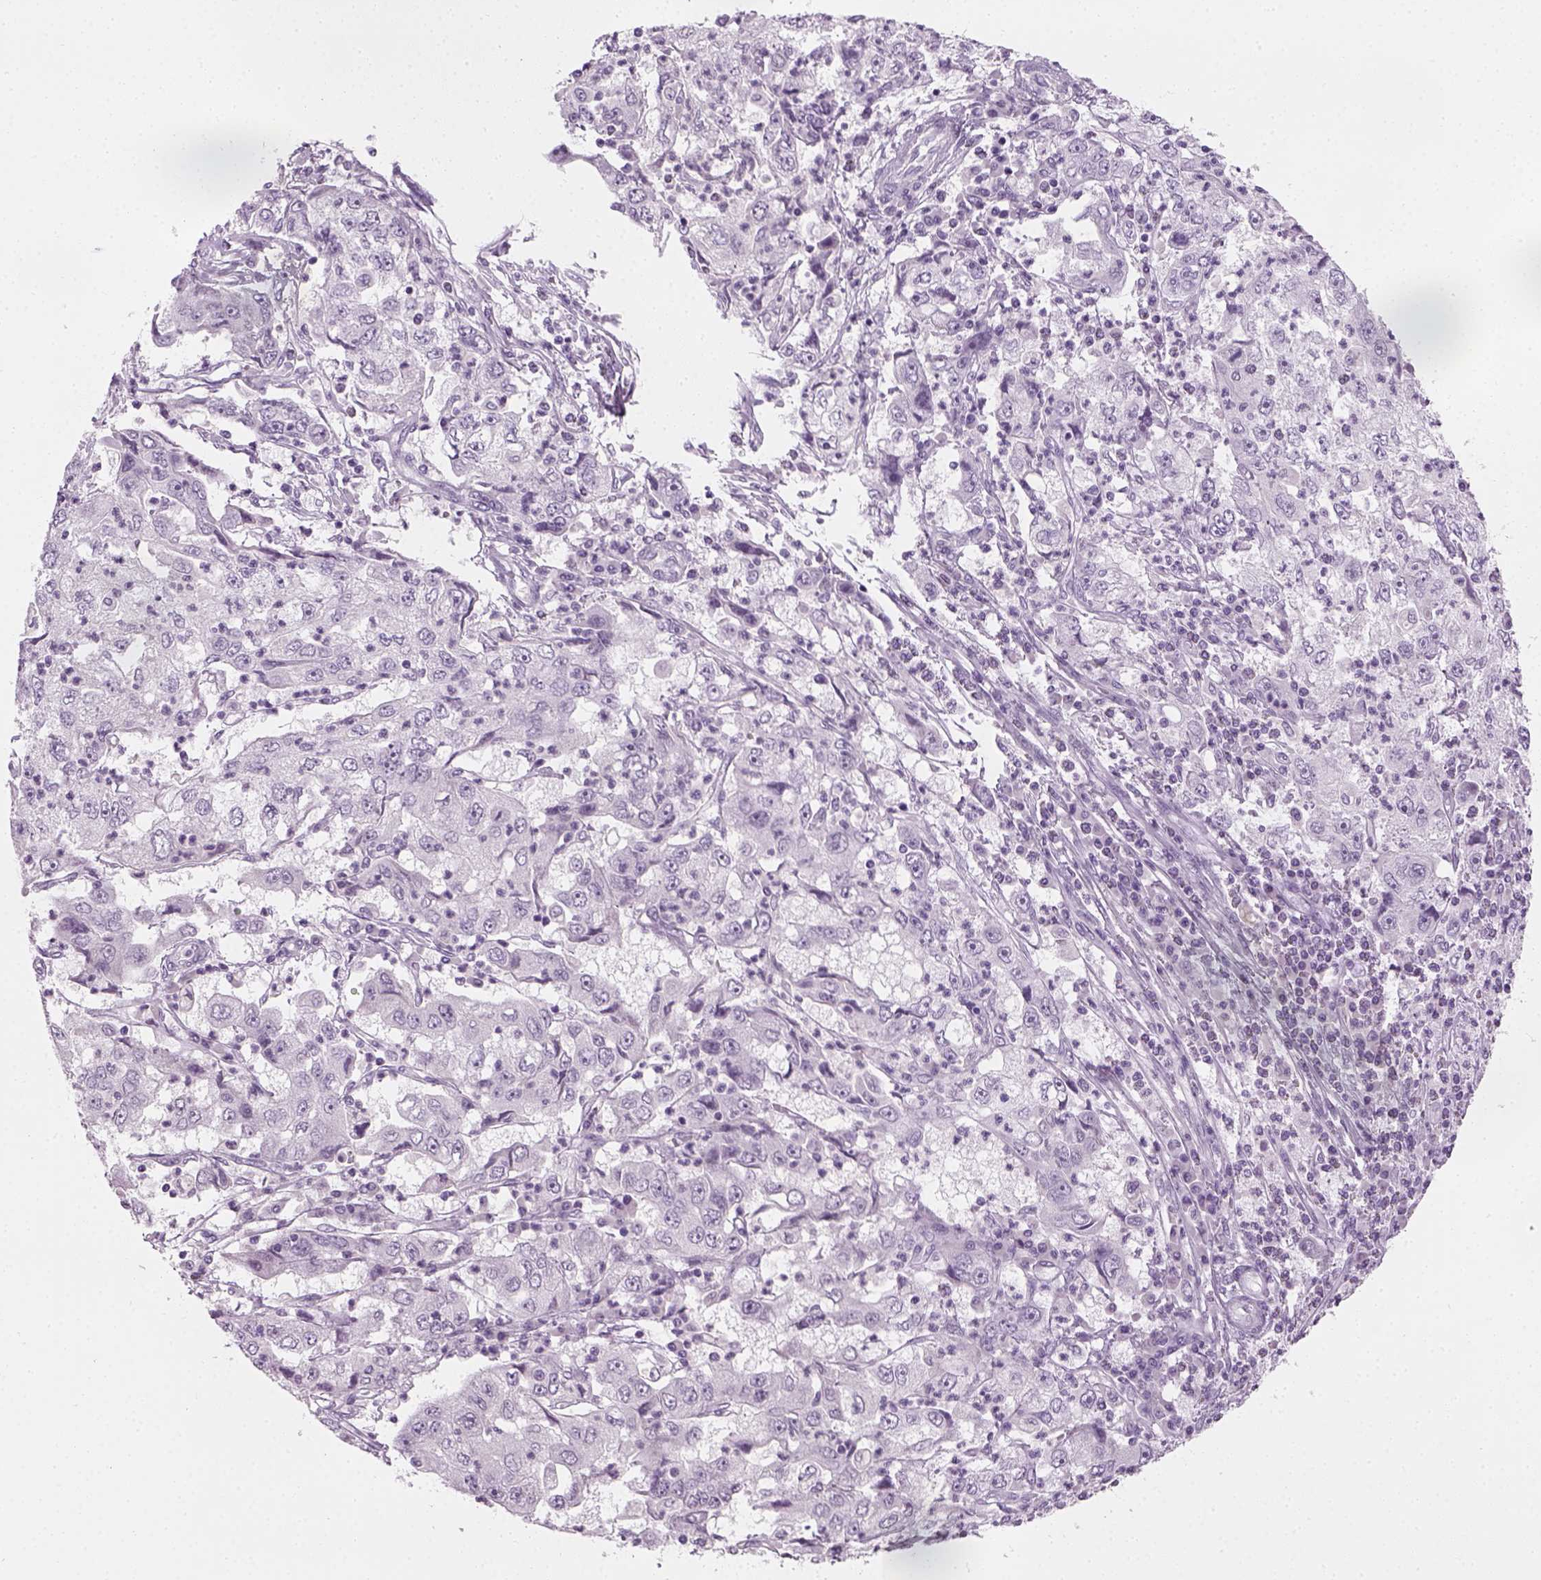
{"staining": {"intensity": "negative", "quantity": "none", "location": "none"}, "tissue": "cervical cancer", "cell_type": "Tumor cells", "image_type": "cancer", "snomed": [{"axis": "morphology", "description": "Squamous cell carcinoma, NOS"}, {"axis": "topography", "description": "Cervix"}], "caption": "IHC micrograph of neoplastic tissue: cervical cancer stained with DAB (3,3'-diaminobenzidine) demonstrates no significant protein staining in tumor cells.", "gene": "TH", "patient": {"sex": "female", "age": 36}}